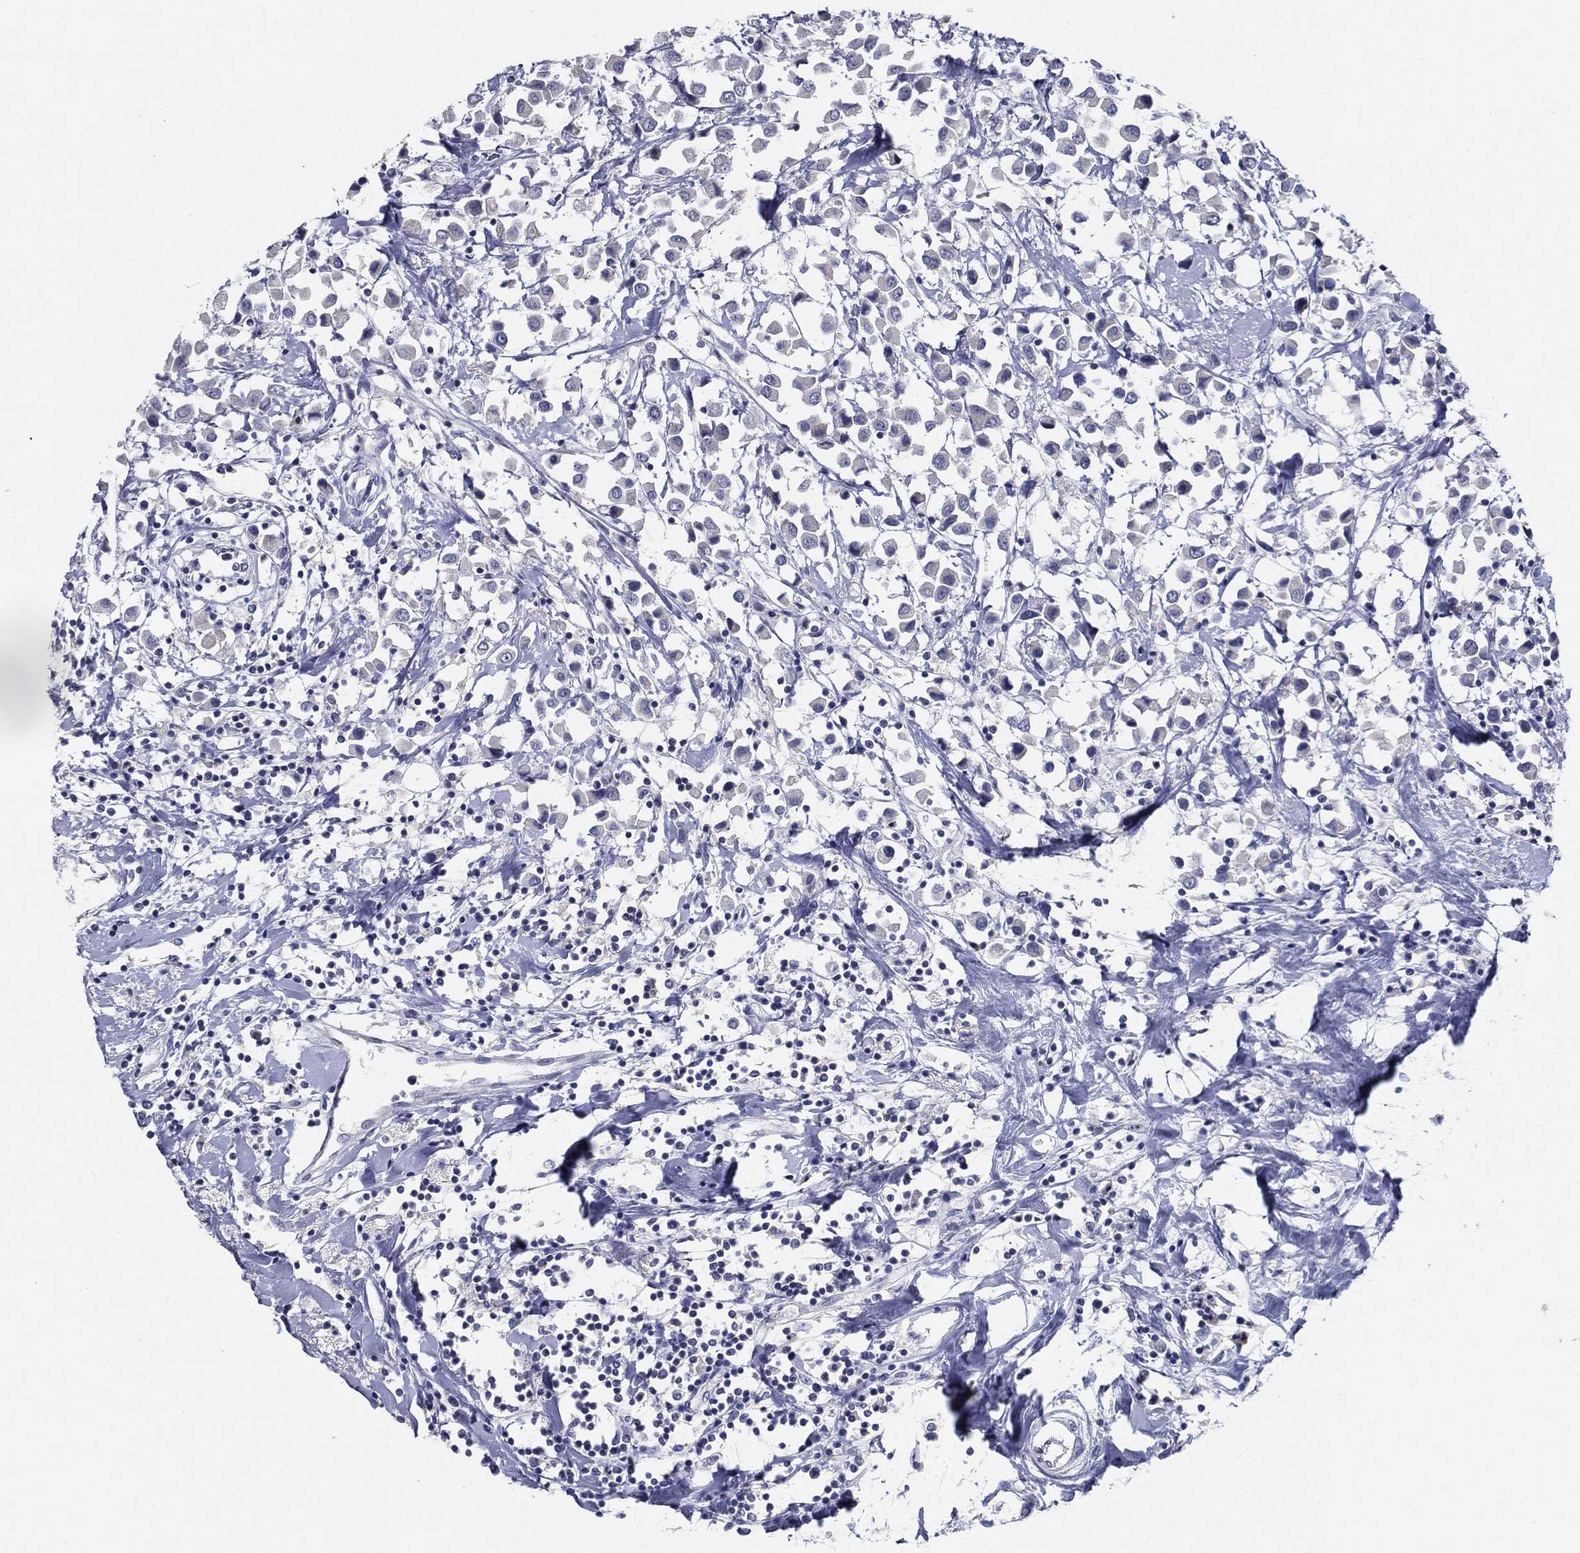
{"staining": {"intensity": "negative", "quantity": "none", "location": "none"}, "tissue": "breast cancer", "cell_type": "Tumor cells", "image_type": "cancer", "snomed": [{"axis": "morphology", "description": "Duct carcinoma"}, {"axis": "topography", "description": "Breast"}], "caption": "This is a micrograph of IHC staining of breast cancer, which shows no staining in tumor cells.", "gene": "SLC13A4", "patient": {"sex": "female", "age": 61}}